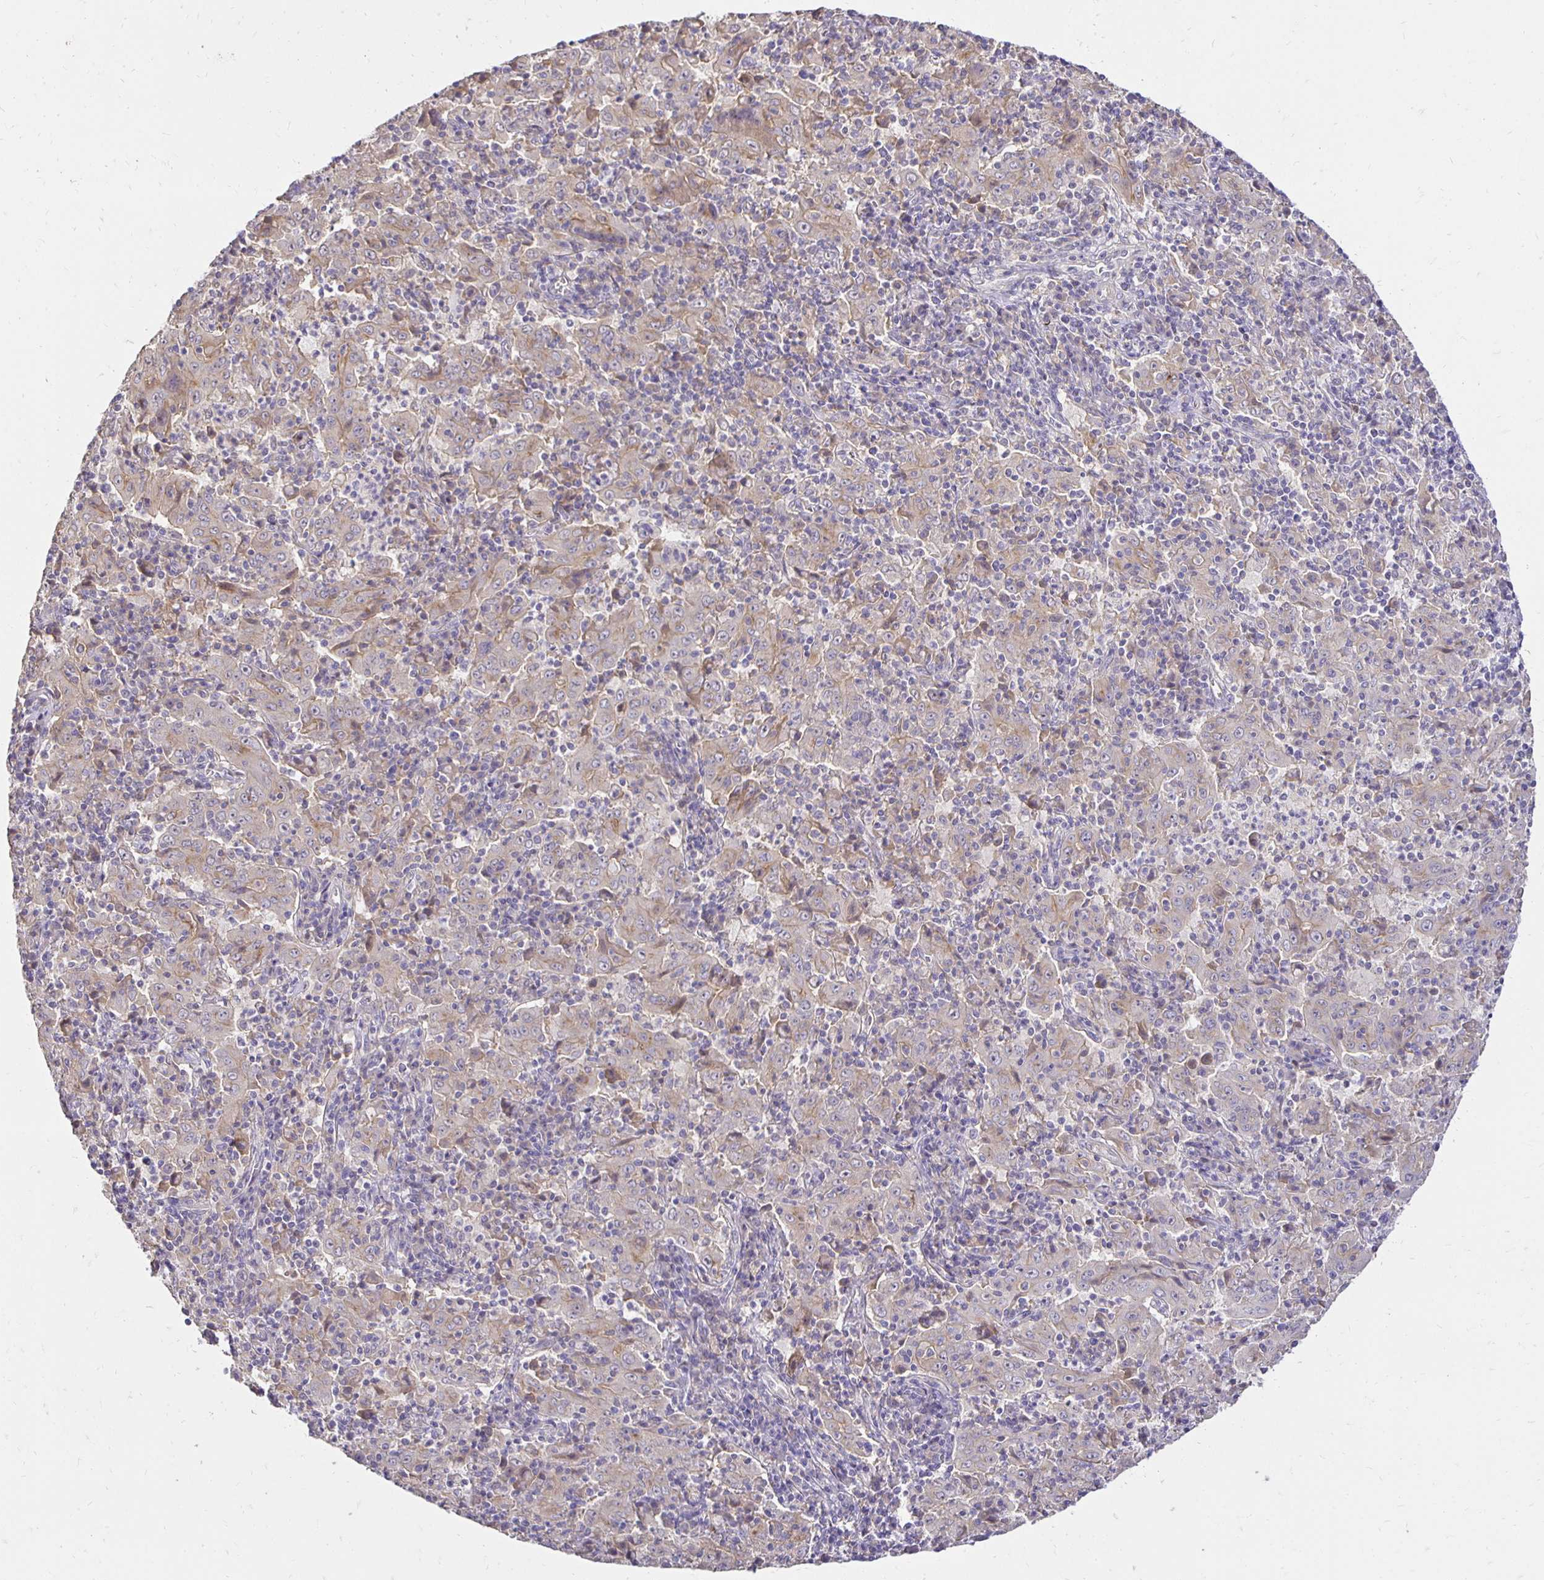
{"staining": {"intensity": "weak", "quantity": "25%-75%", "location": "cytoplasmic/membranous"}, "tissue": "pancreatic cancer", "cell_type": "Tumor cells", "image_type": "cancer", "snomed": [{"axis": "morphology", "description": "Adenocarcinoma, NOS"}, {"axis": "topography", "description": "Pancreas"}], "caption": "This image reveals pancreatic cancer stained with immunohistochemistry (IHC) to label a protein in brown. The cytoplasmic/membranous of tumor cells show weak positivity for the protein. Nuclei are counter-stained blue.", "gene": "PNPLA3", "patient": {"sex": "male", "age": 63}}